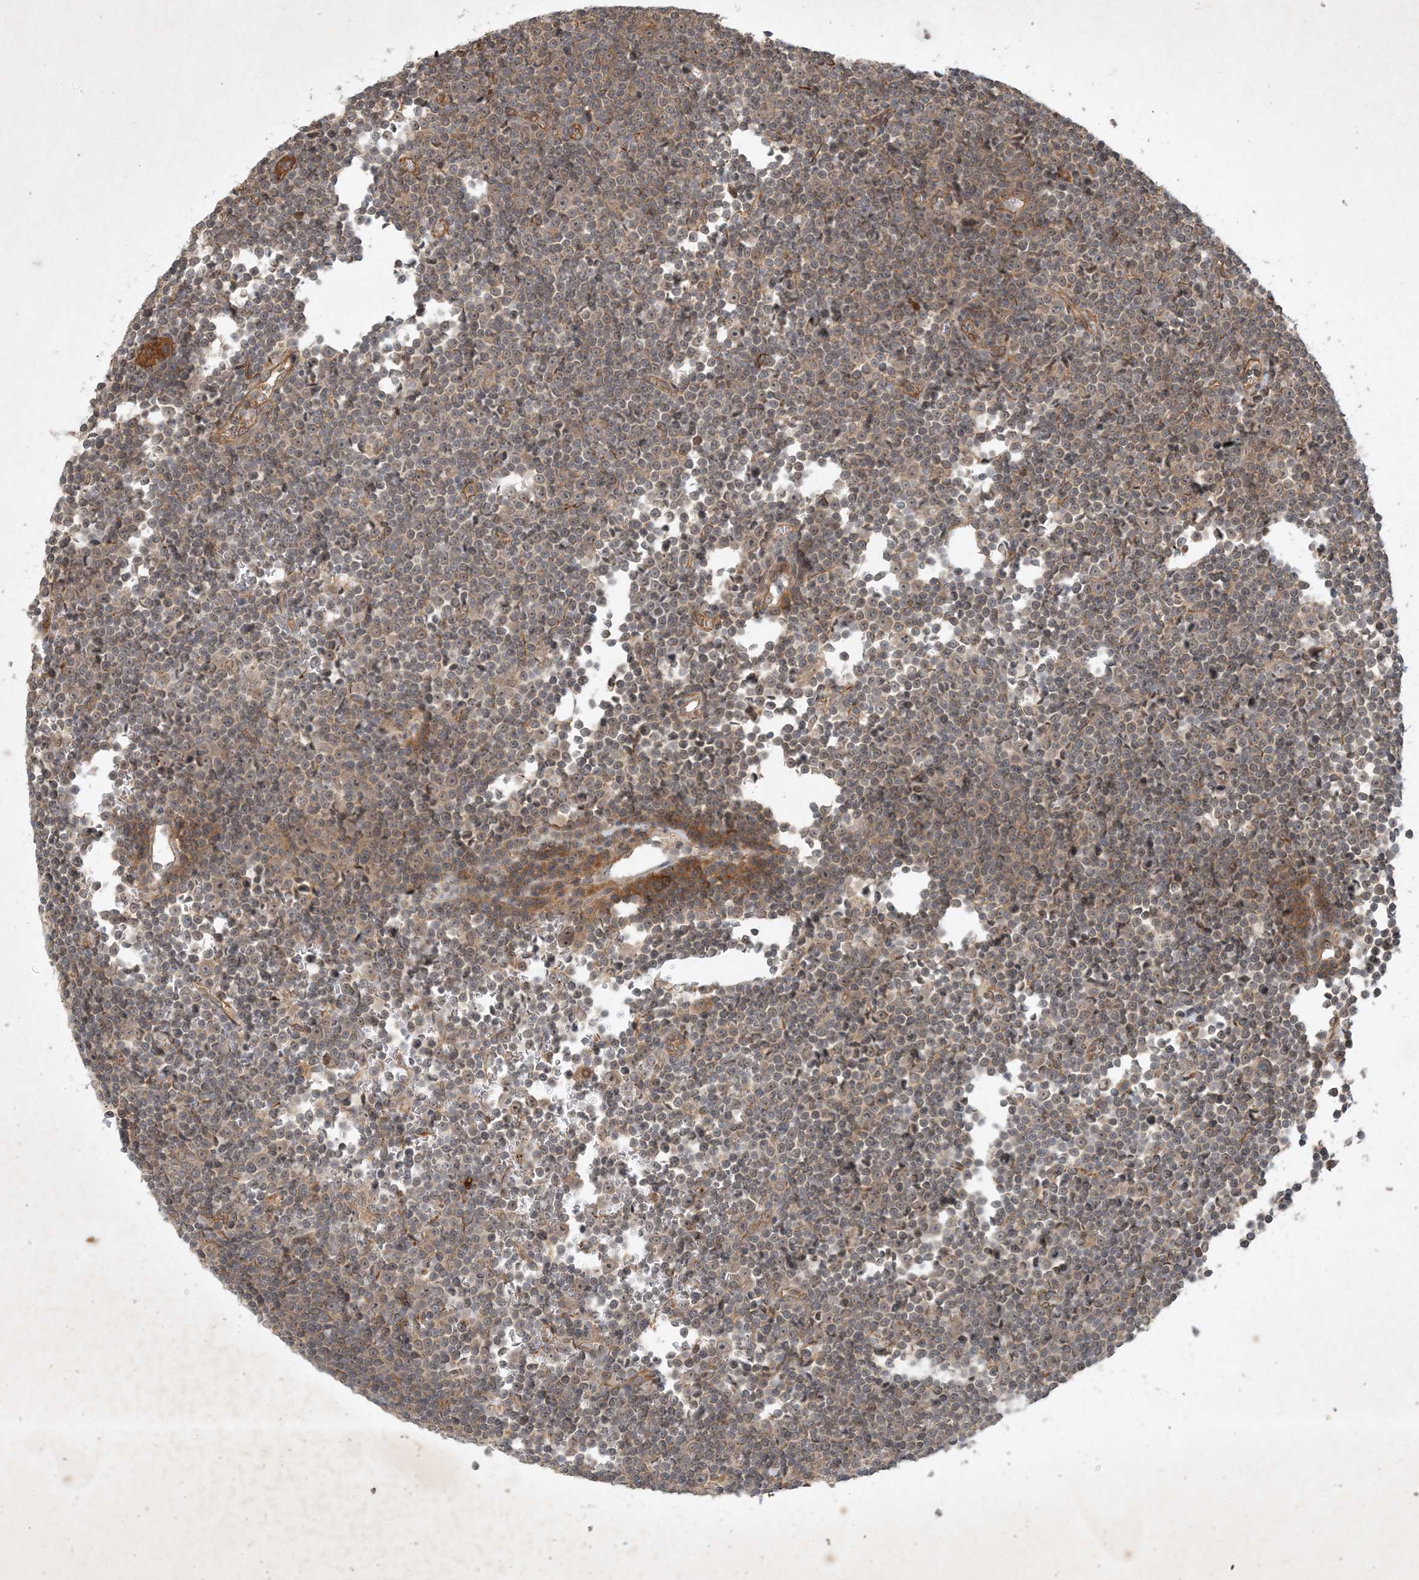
{"staining": {"intensity": "negative", "quantity": "none", "location": "none"}, "tissue": "lymphoma", "cell_type": "Tumor cells", "image_type": "cancer", "snomed": [{"axis": "morphology", "description": "Malignant lymphoma, non-Hodgkin's type, Low grade"}, {"axis": "topography", "description": "Lymph node"}], "caption": "Immunohistochemical staining of human lymphoma displays no significant expression in tumor cells. (DAB (3,3'-diaminobenzidine) immunohistochemistry (IHC) visualized using brightfield microscopy, high magnification).", "gene": "ZCCHC4", "patient": {"sex": "female", "age": 67}}